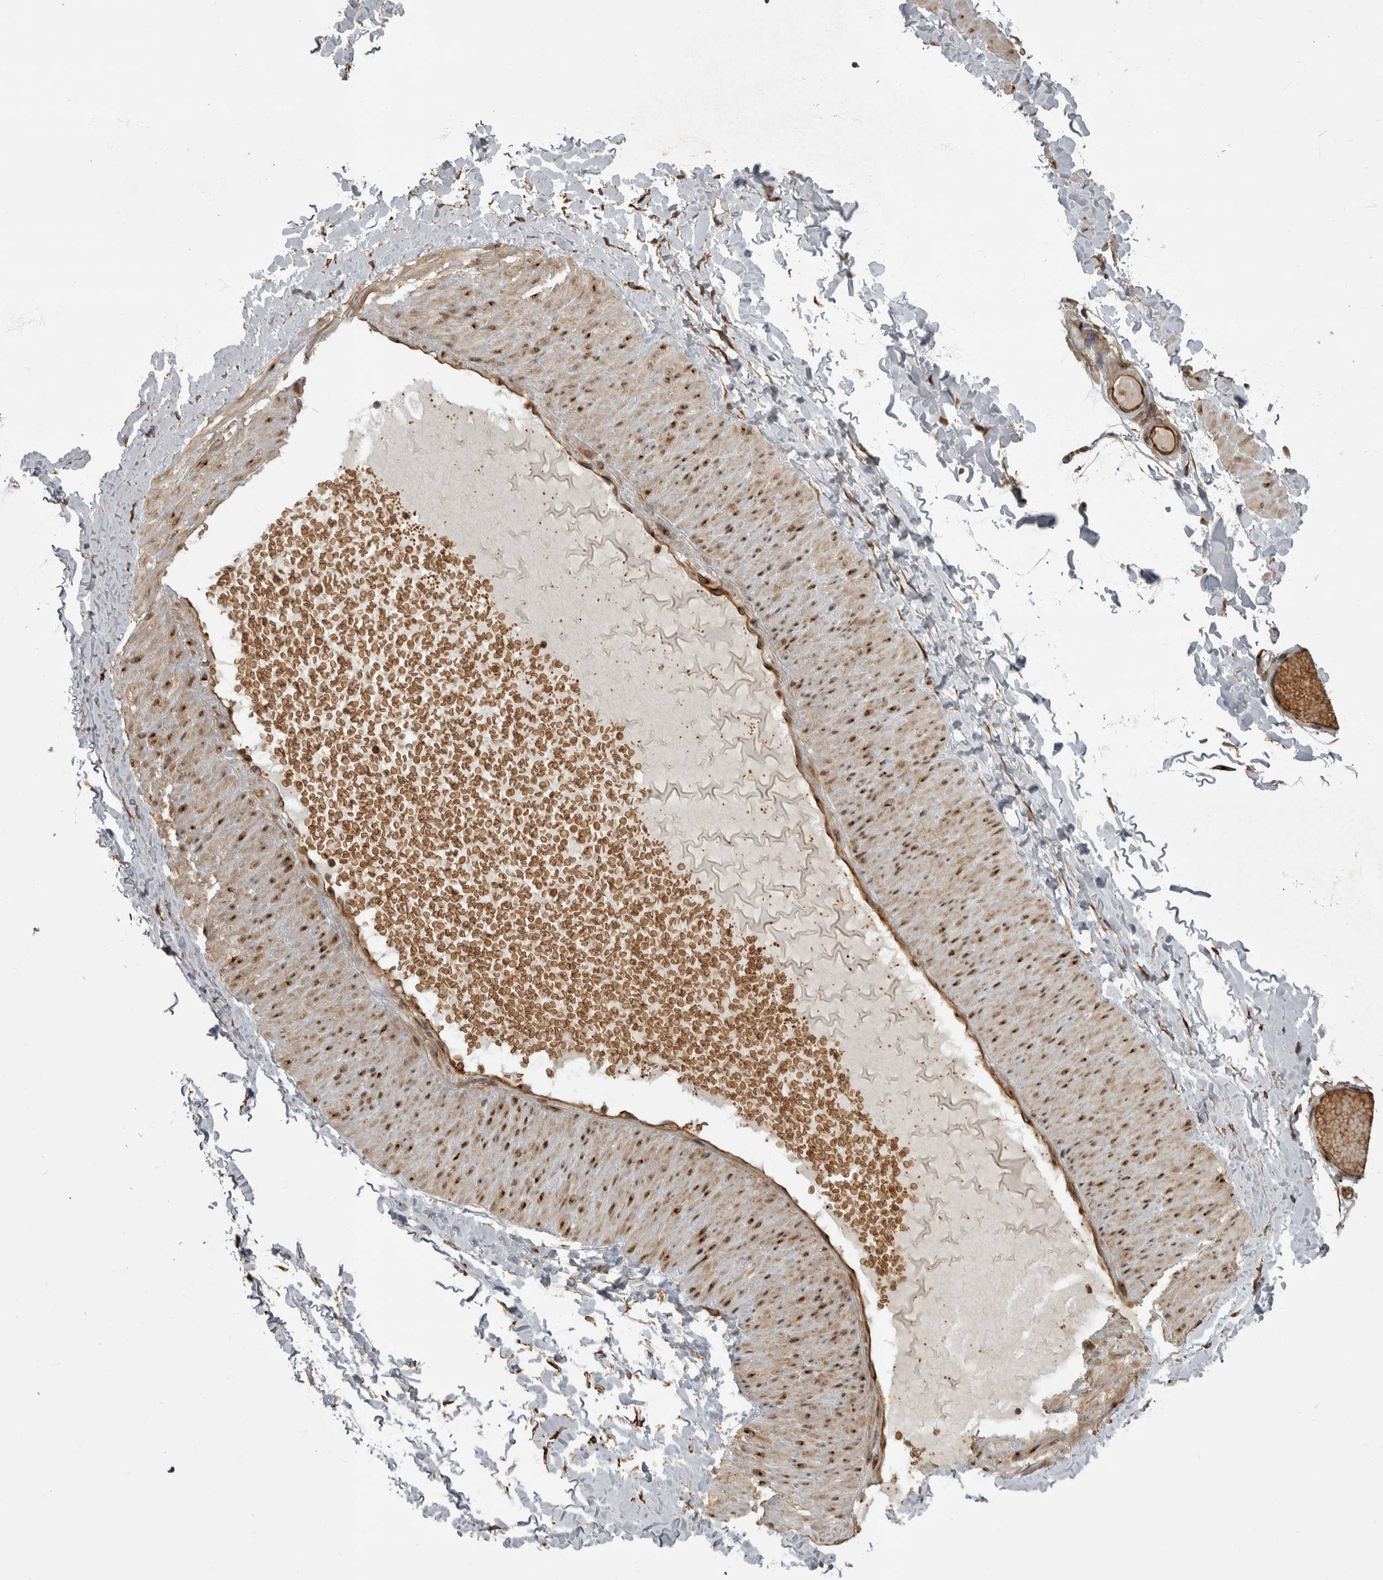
{"staining": {"intensity": "moderate", "quantity": "25%-75%", "location": "cytoplasmic/membranous"}, "tissue": "adipose tissue", "cell_type": "Adipocytes", "image_type": "normal", "snomed": [{"axis": "morphology", "description": "Normal tissue, NOS"}, {"axis": "topography", "description": "Adipose tissue"}, {"axis": "topography", "description": "Vascular tissue"}, {"axis": "topography", "description": "Peripheral nerve tissue"}], "caption": "Brown immunohistochemical staining in normal human adipose tissue demonstrates moderate cytoplasmic/membranous expression in about 25%-75% of adipocytes.", "gene": "HOOK3", "patient": {"sex": "male", "age": 25}}